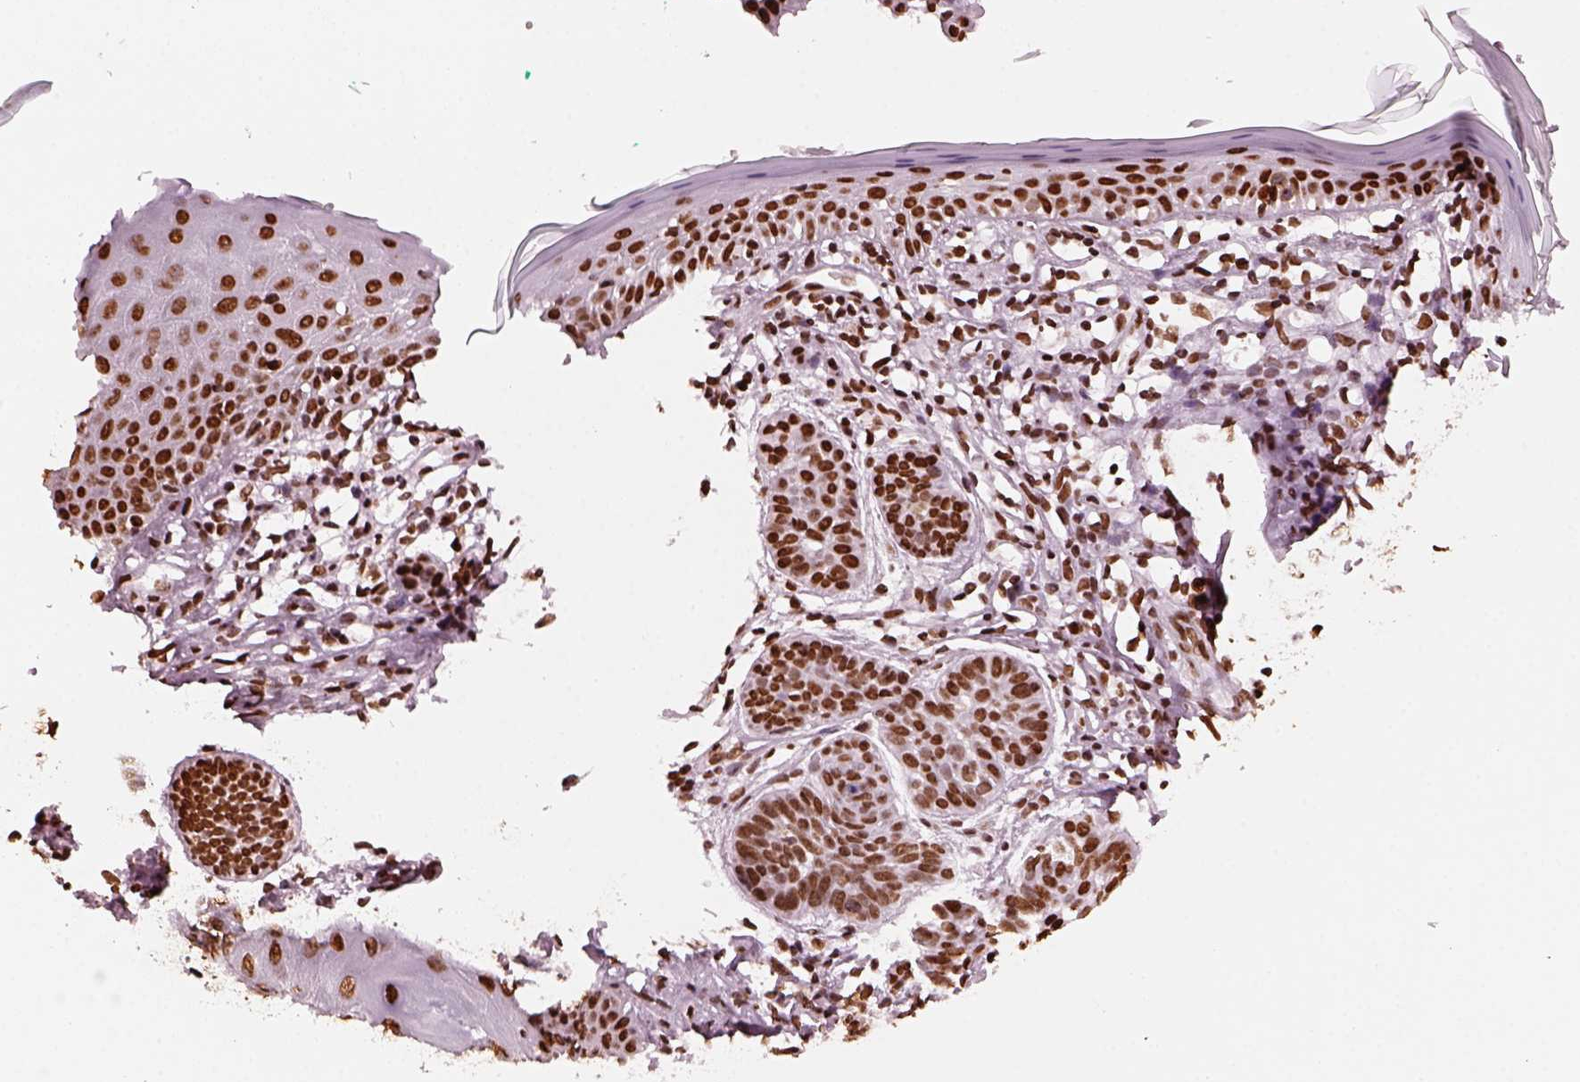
{"staining": {"intensity": "strong", "quantity": ">75%", "location": "nuclear"}, "tissue": "skin cancer", "cell_type": "Tumor cells", "image_type": "cancer", "snomed": [{"axis": "morphology", "description": "Basal cell carcinoma"}, {"axis": "topography", "description": "Skin"}], "caption": "DAB immunohistochemical staining of skin cancer (basal cell carcinoma) demonstrates strong nuclear protein positivity in about >75% of tumor cells. (DAB IHC with brightfield microscopy, high magnification).", "gene": "CBFA2T3", "patient": {"sex": "male", "age": 85}}